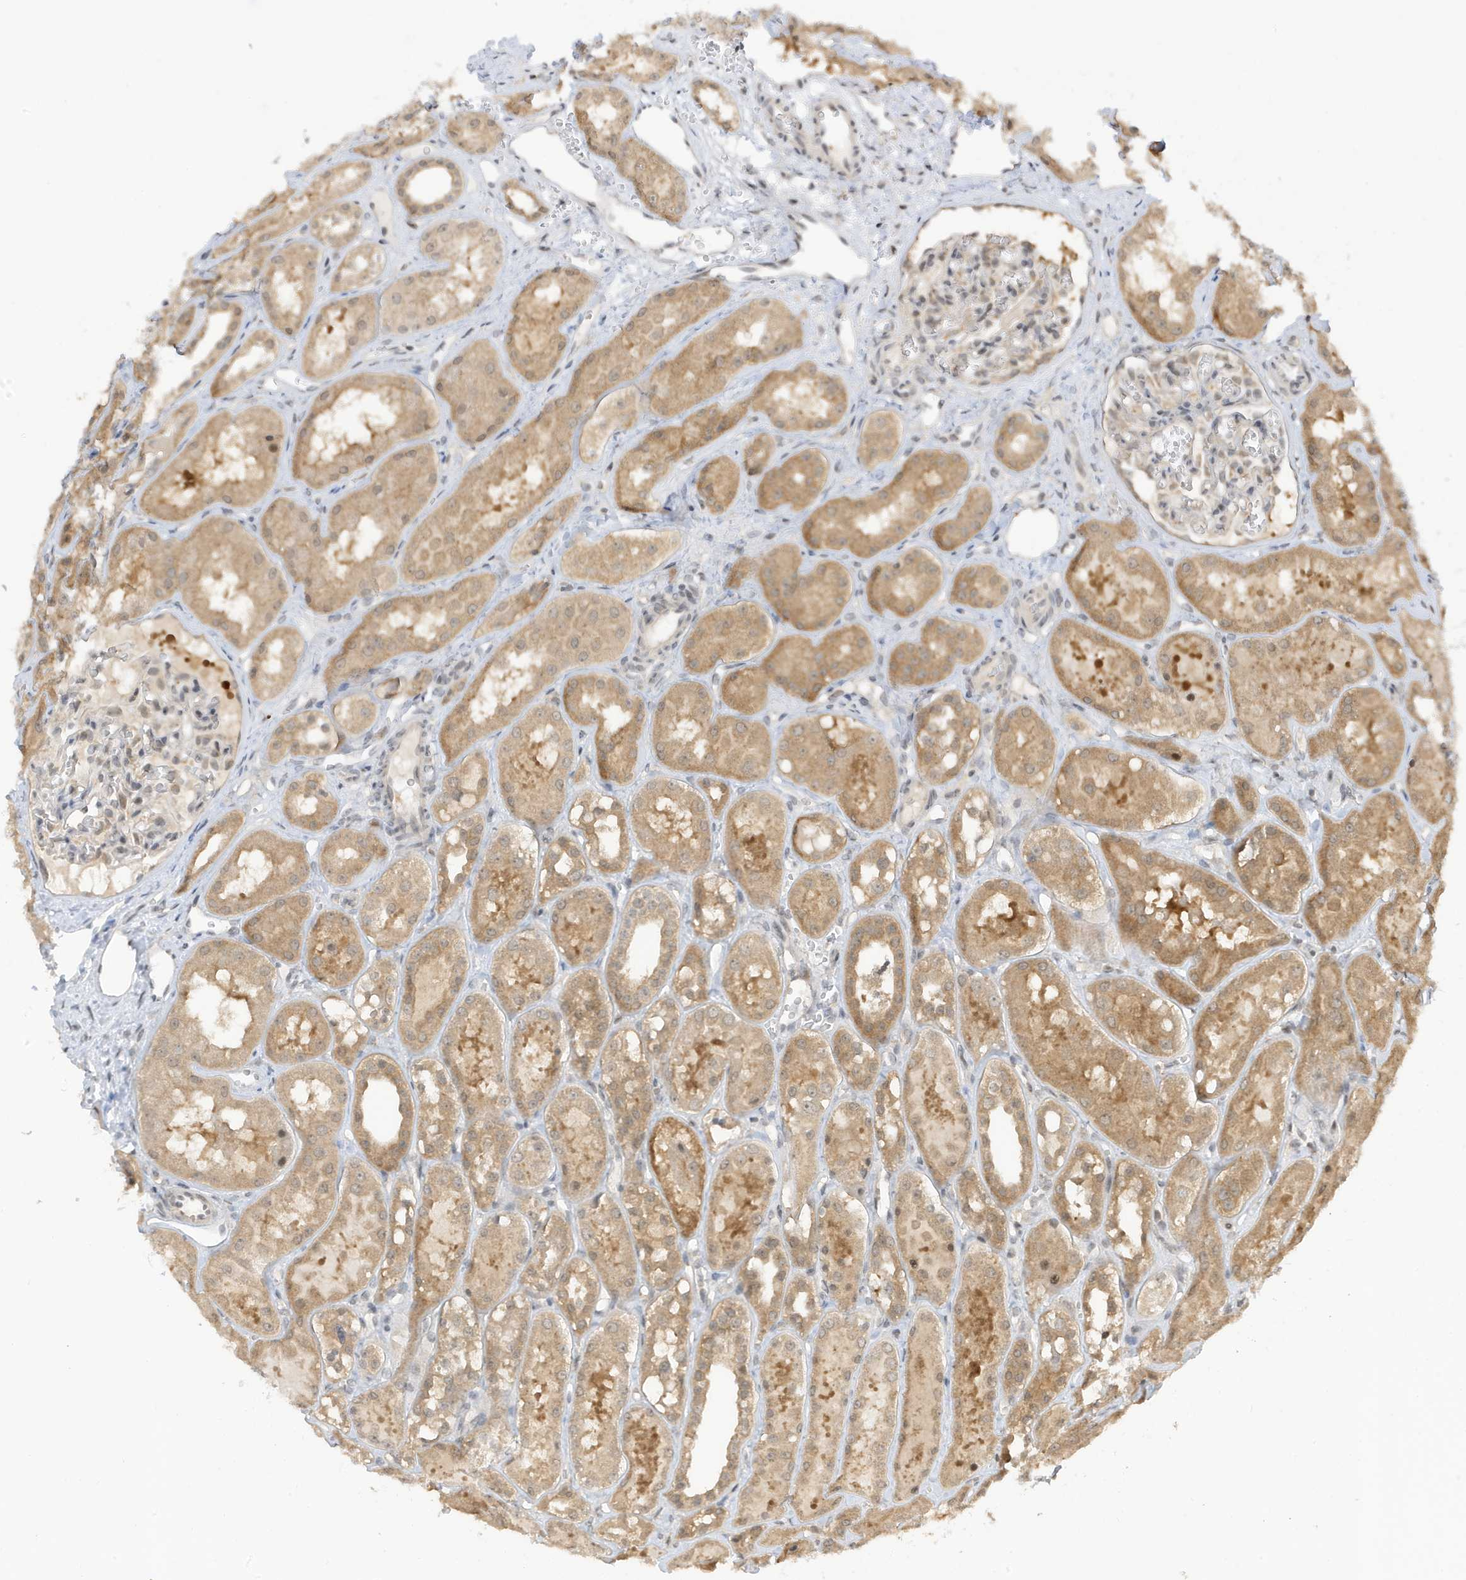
{"staining": {"intensity": "weak", "quantity": "25%-75%", "location": "nuclear"}, "tissue": "kidney", "cell_type": "Cells in glomeruli", "image_type": "normal", "snomed": [{"axis": "morphology", "description": "Normal tissue, NOS"}, {"axis": "topography", "description": "Kidney"}], "caption": "Immunohistochemical staining of unremarkable human kidney demonstrates 25%-75% levels of weak nuclear protein positivity in approximately 25%-75% of cells in glomeruli. Nuclei are stained in blue.", "gene": "TAB3", "patient": {"sex": "male", "age": 16}}